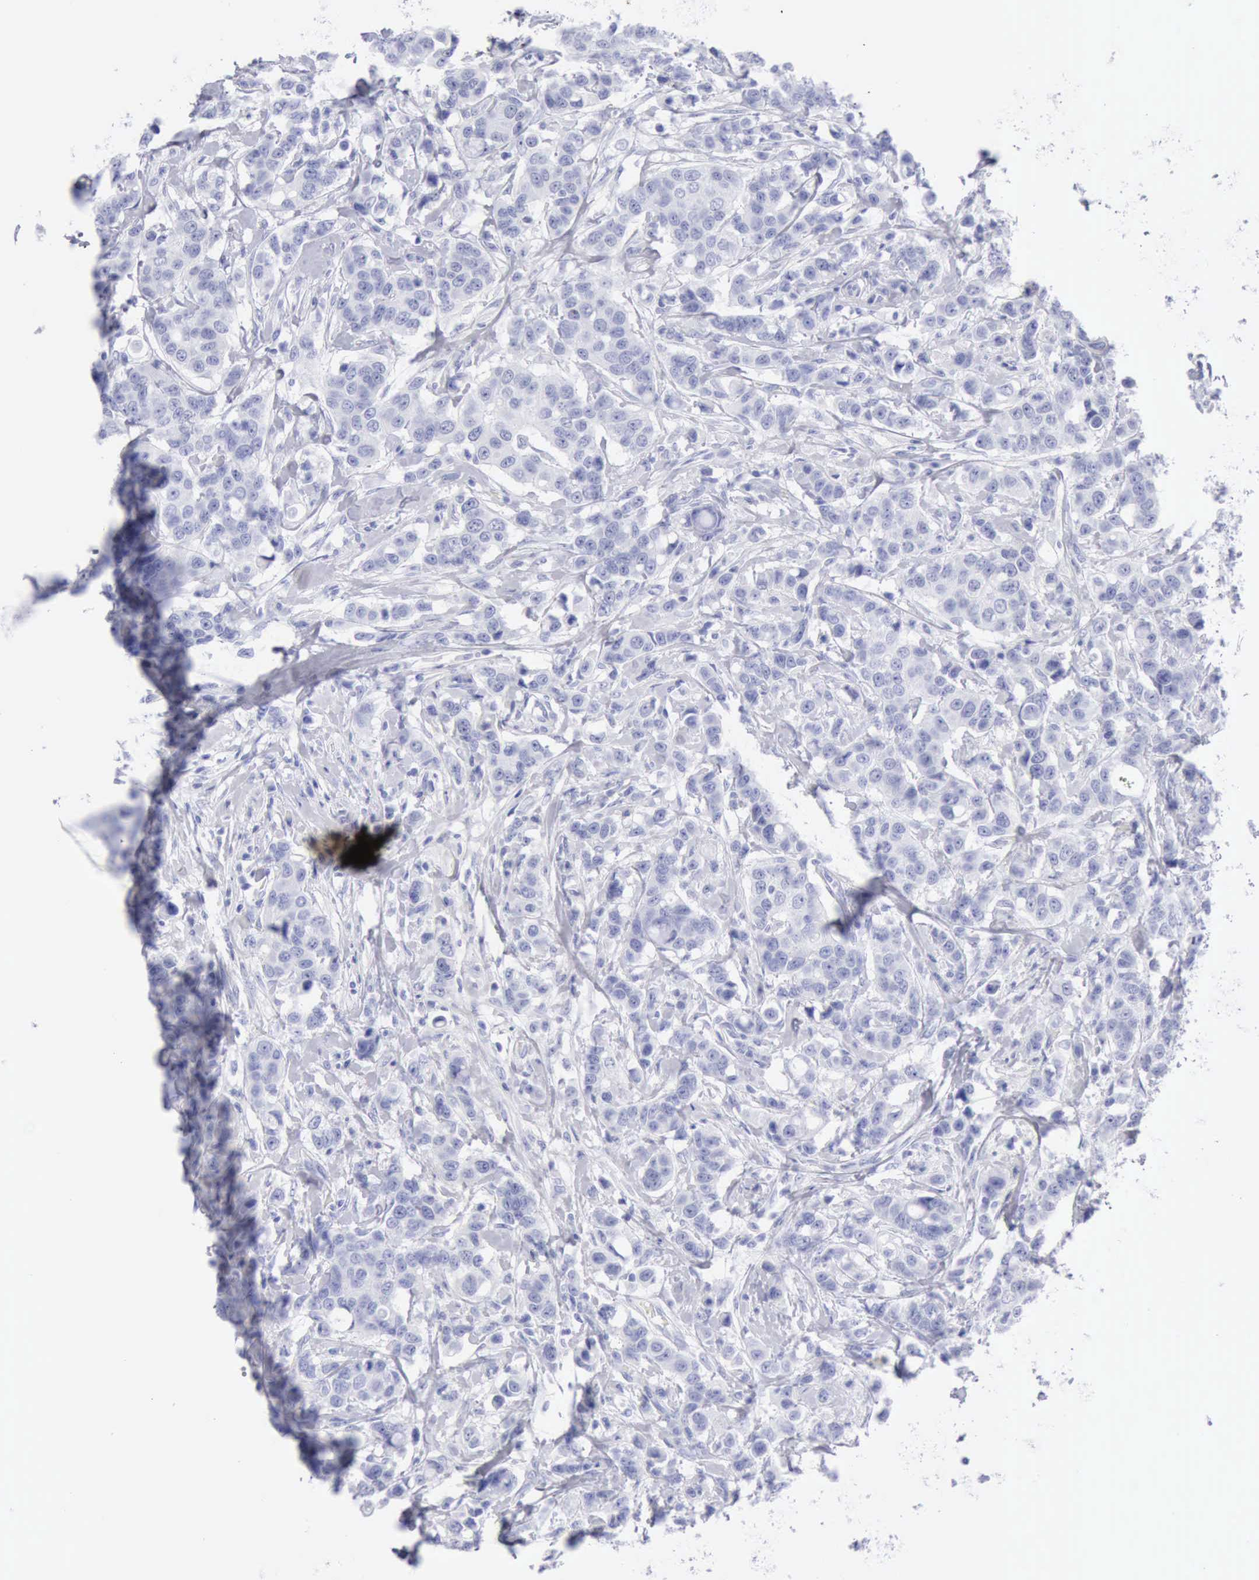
{"staining": {"intensity": "negative", "quantity": "none", "location": "none"}, "tissue": "breast cancer", "cell_type": "Tumor cells", "image_type": "cancer", "snomed": [{"axis": "morphology", "description": "Duct carcinoma"}, {"axis": "topography", "description": "Breast"}], "caption": "A micrograph of breast cancer stained for a protein exhibits no brown staining in tumor cells.", "gene": "KRT5", "patient": {"sex": "female", "age": 27}}